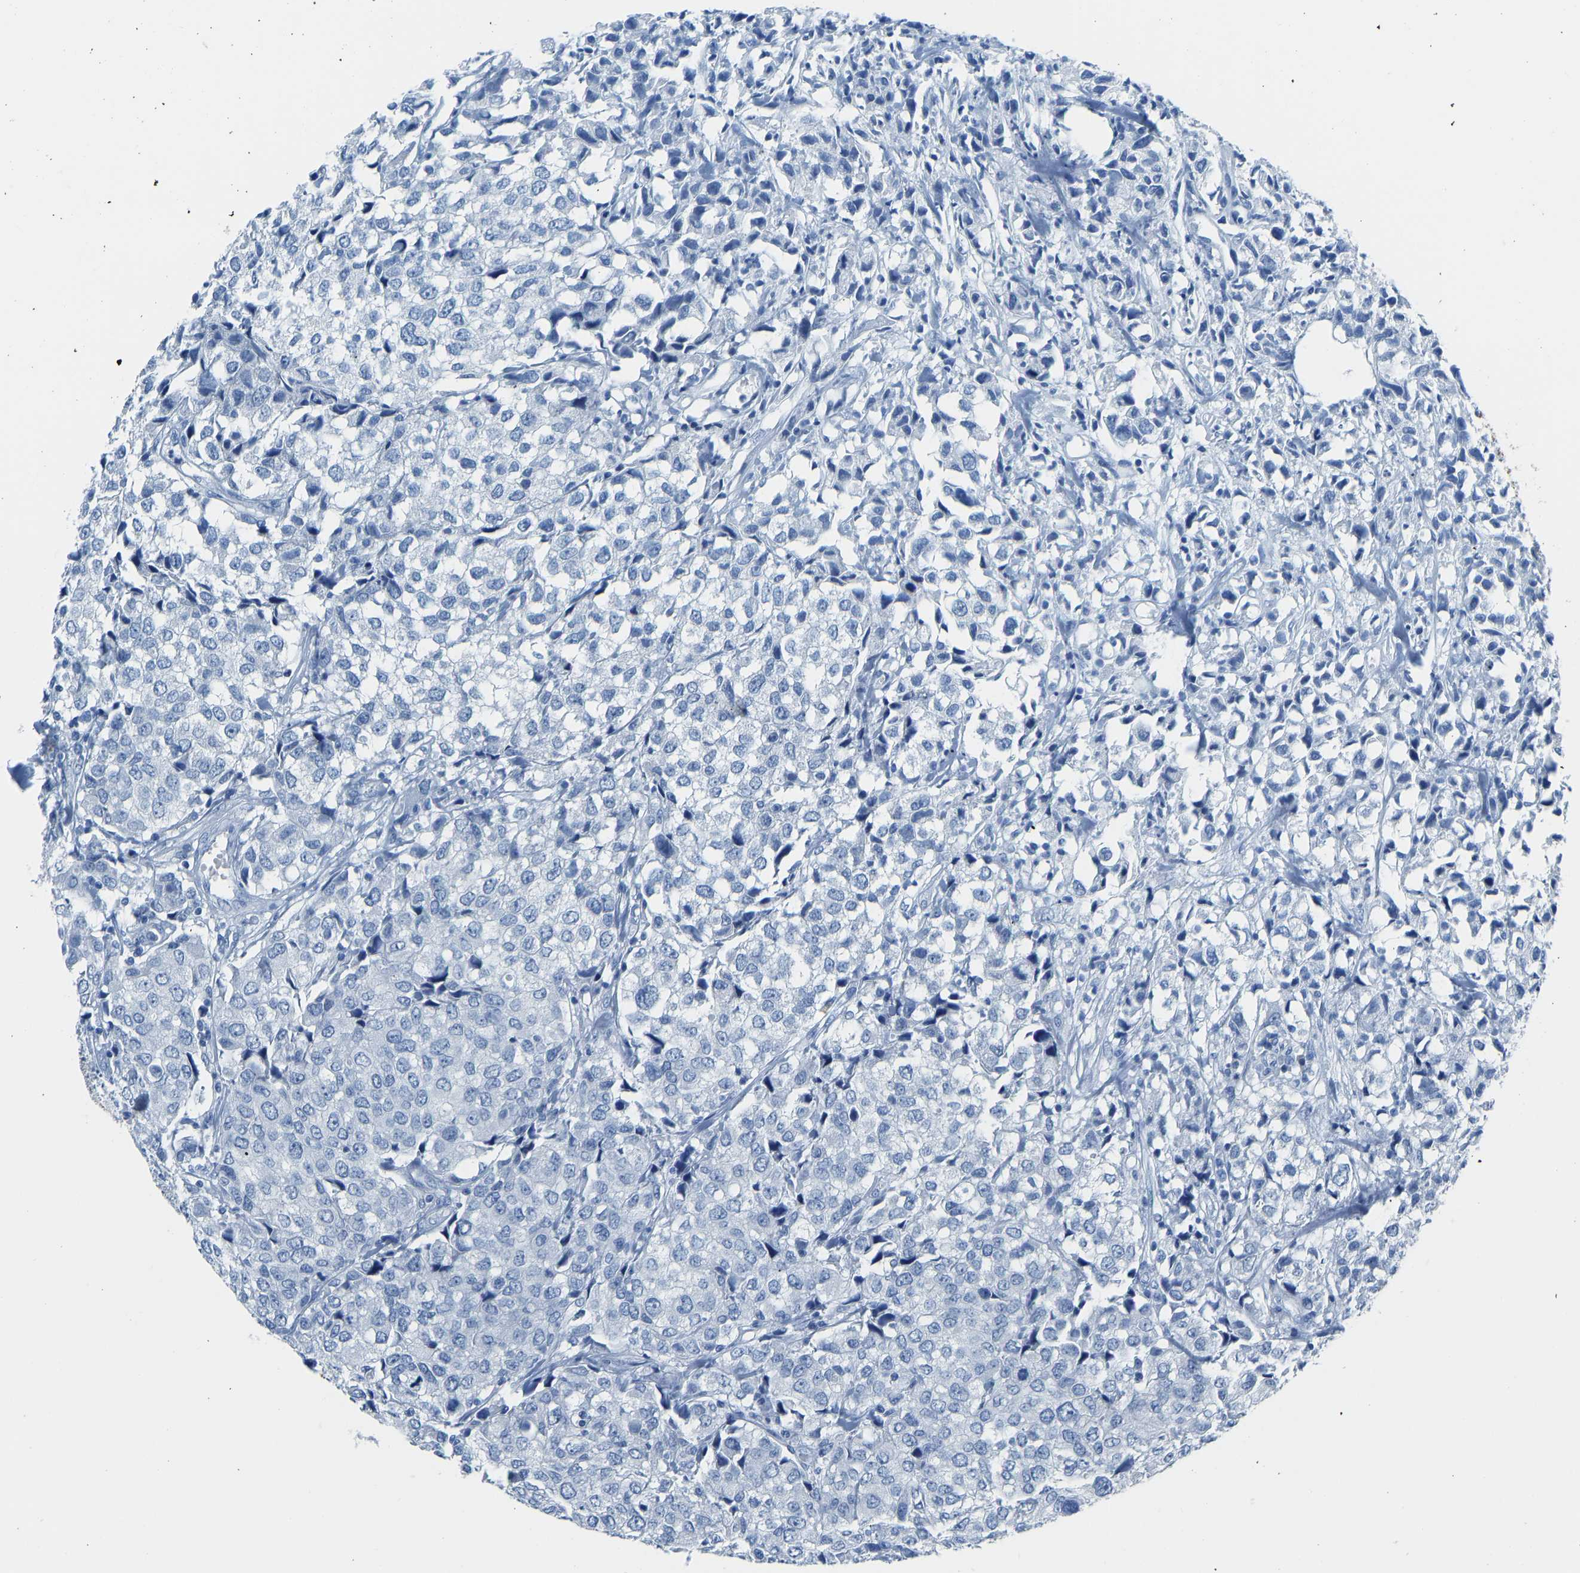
{"staining": {"intensity": "negative", "quantity": "none", "location": "none"}, "tissue": "urothelial cancer", "cell_type": "Tumor cells", "image_type": "cancer", "snomed": [{"axis": "morphology", "description": "Urothelial carcinoma, High grade"}, {"axis": "topography", "description": "Urinary bladder"}], "caption": "Immunohistochemistry (IHC) of urothelial cancer exhibits no staining in tumor cells.", "gene": "SERPINB3", "patient": {"sex": "female", "age": 75}}